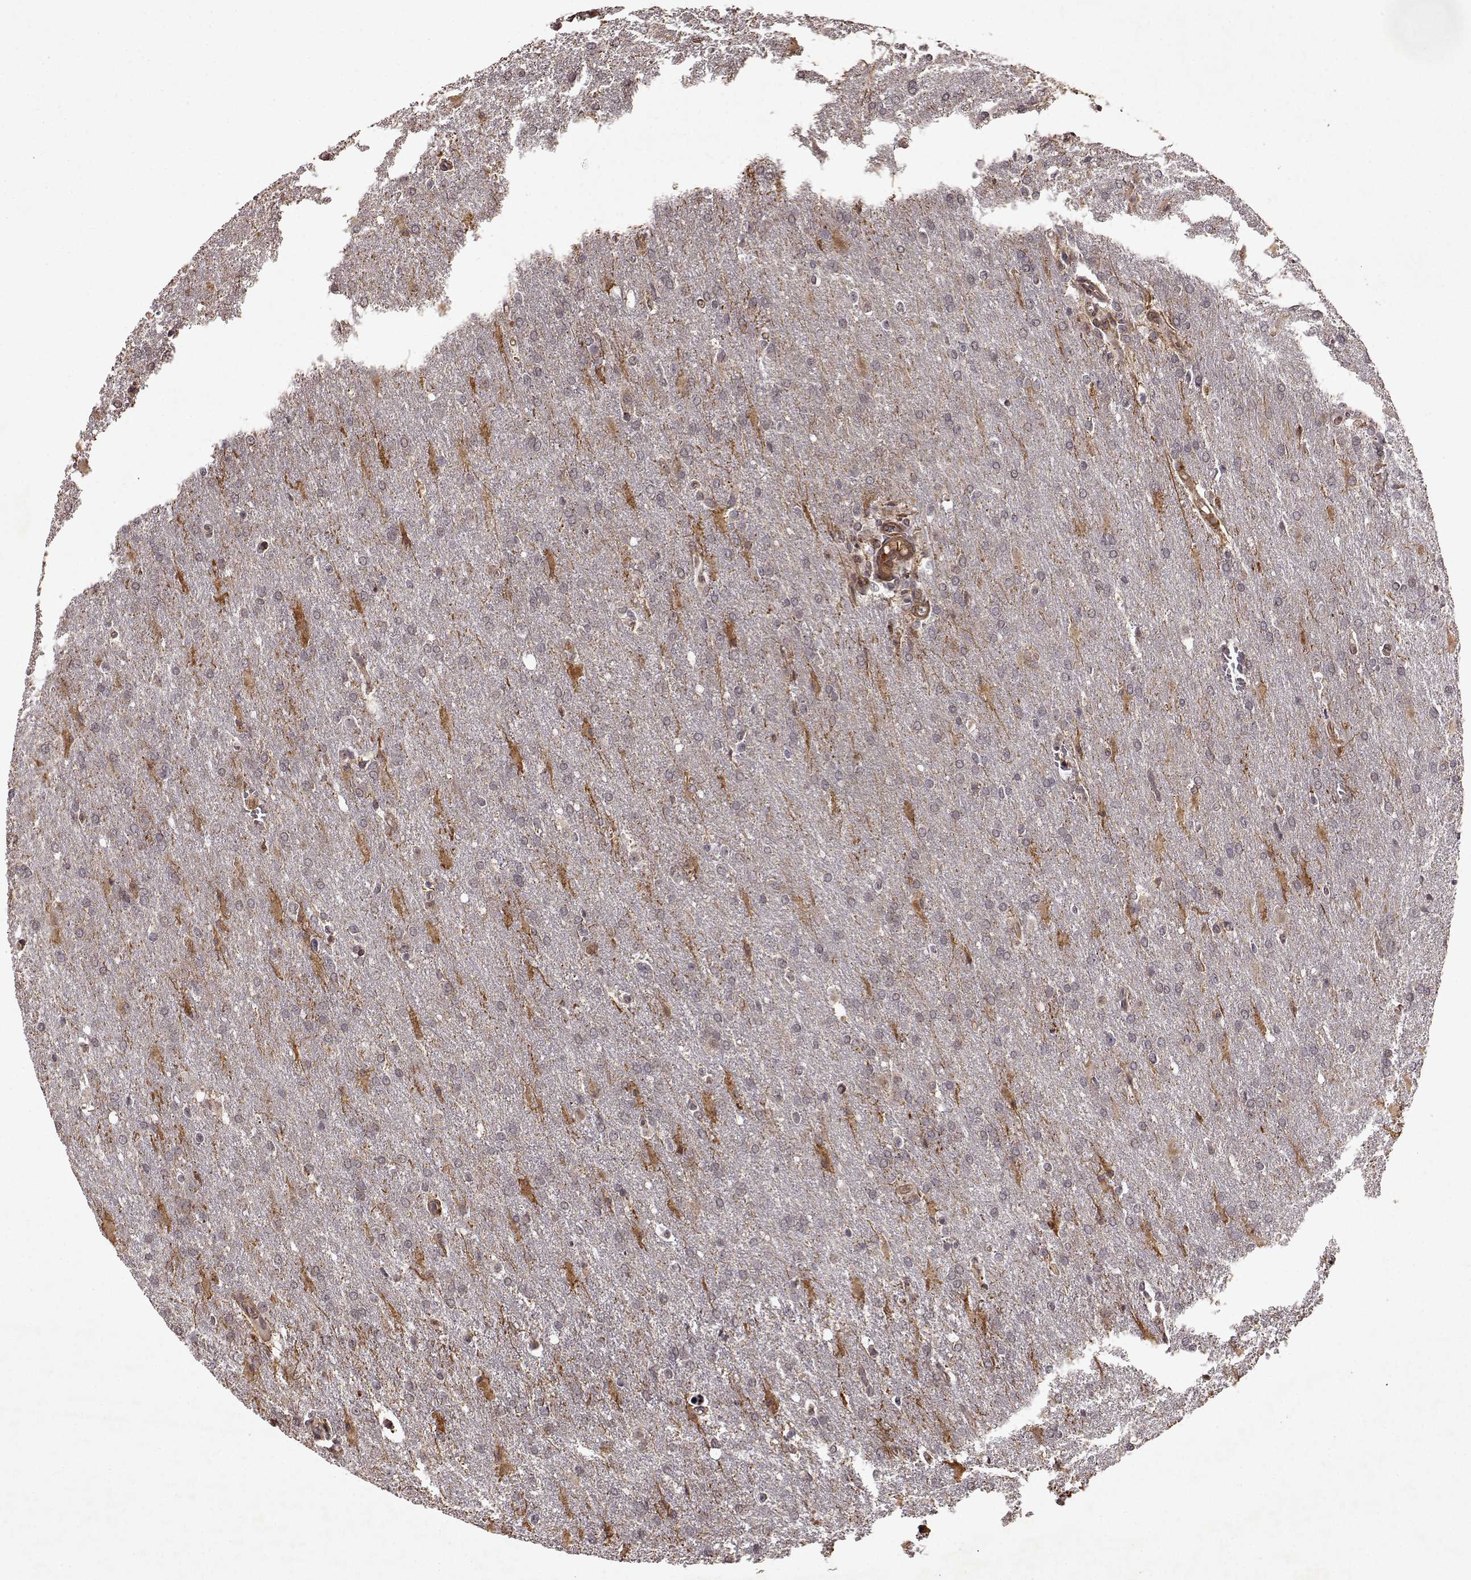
{"staining": {"intensity": "negative", "quantity": "none", "location": "none"}, "tissue": "glioma", "cell_type": "Tumor cells", "image_type": "cancer", "snomed": [{"axis": "morphology", "description": "Glioma, malignant, High grade"}, {"axis": "topography", "description": "Brain"}], "caption": "Tumor cells show no significant protein positivity in high-grade glioma (malignant).", "gene": "FSTL1", "patient": {"sex": "male", "age": 68}}